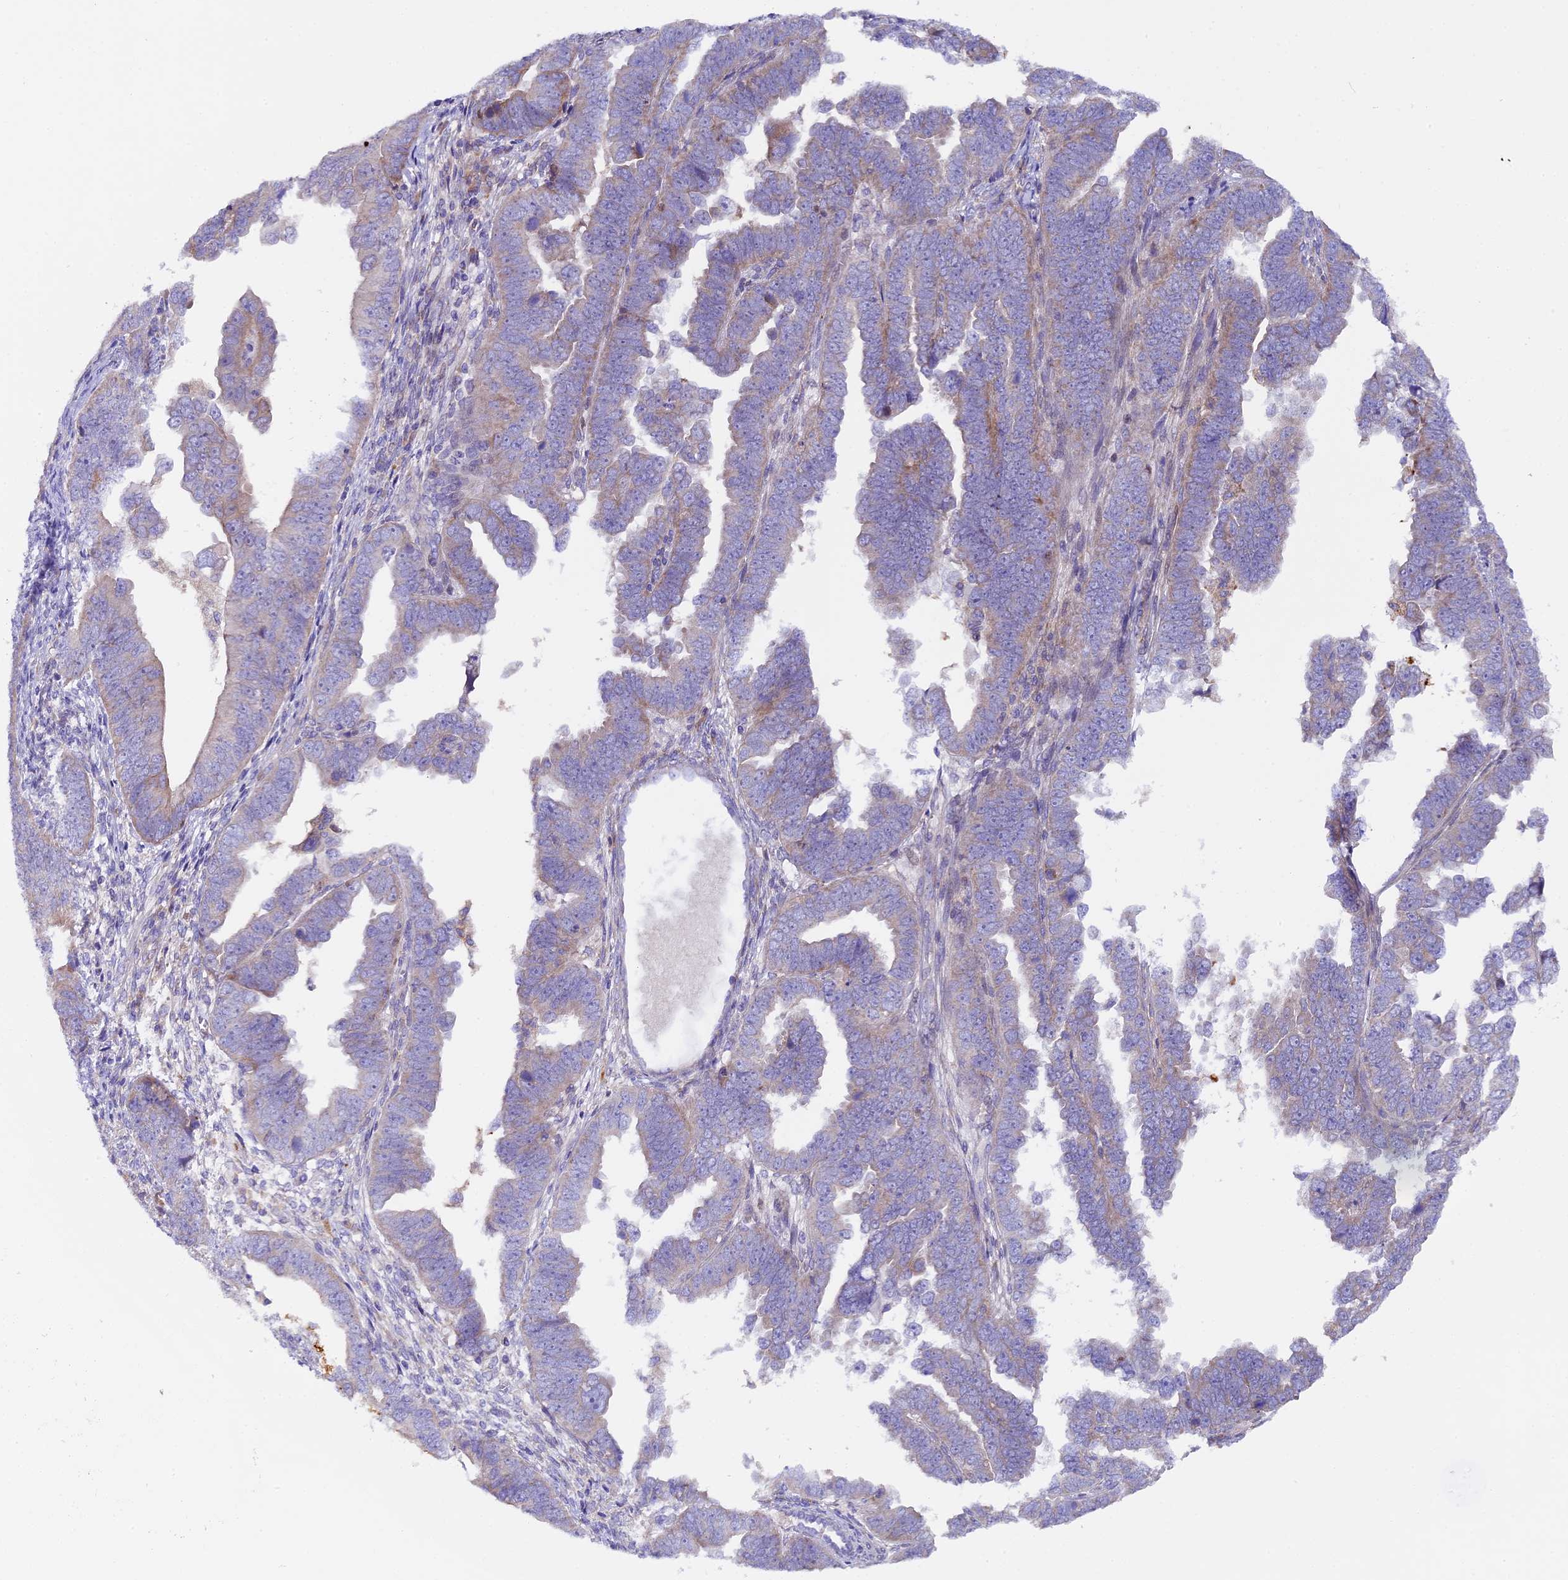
{"staining": {"intensity": "weak", "quantity": "25%-75%", "location": "cytoplasmic/membranous"}, "tissue": "endometrial cancer", "cell_type": "Tumor cells", "image_type": "cancer", "snomed": [{"axis": "morphology", "description": "Adenocarcinoma, NOS"}, {"axis": "topography", "description": "Endometrium"}], "caption": "The photomicrograph demonstrates staining of endometrial cancer, revealing weak cytoplasmic/membranous protein staining (brown color) within tumor cells.", "gene": "PIGU", "patient": {"sex": "female", "age": 75}}